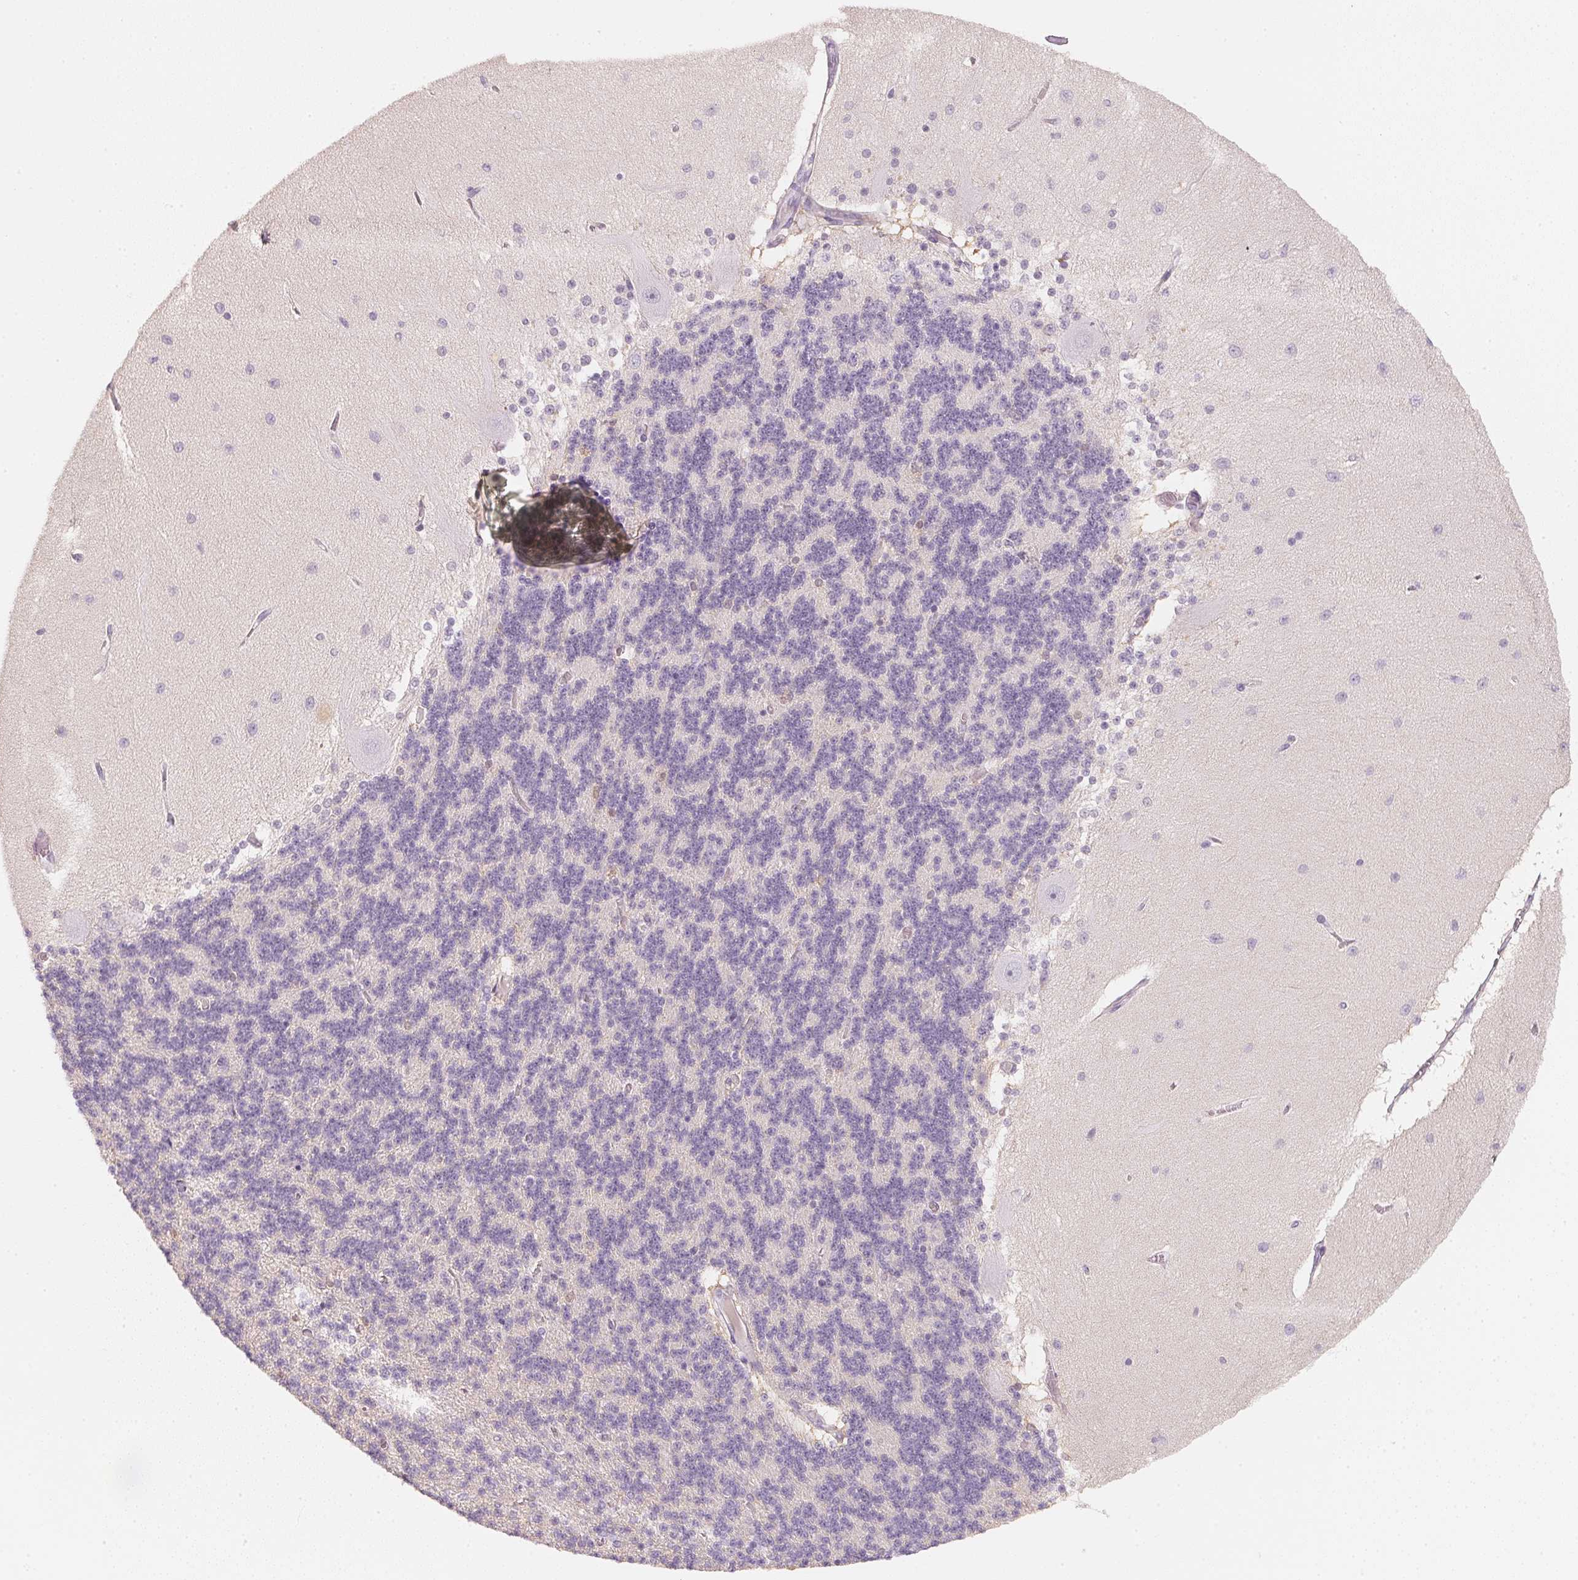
{"staining": {"intensity": "negative", "quantity": "none", "location": "none"}, "tissue": "cerebellum", "cell_type": "Cells in granular layer", "image_type": "normal", "snomed": [{"axis": "morphology", "description": "Normal tissue, NOS"}, {"axis": "topography", "description": "Cerebellum"}], "caption": "Immunohistochemistry micrograph of normal cerebellum: human cerebellum stained with DAB (3,3'-diaminobenzidine) displays no significant protein positivity in cells in granular layer.", "gene": "CFAP276", "patient": {"sex": "female", "age": 54}}